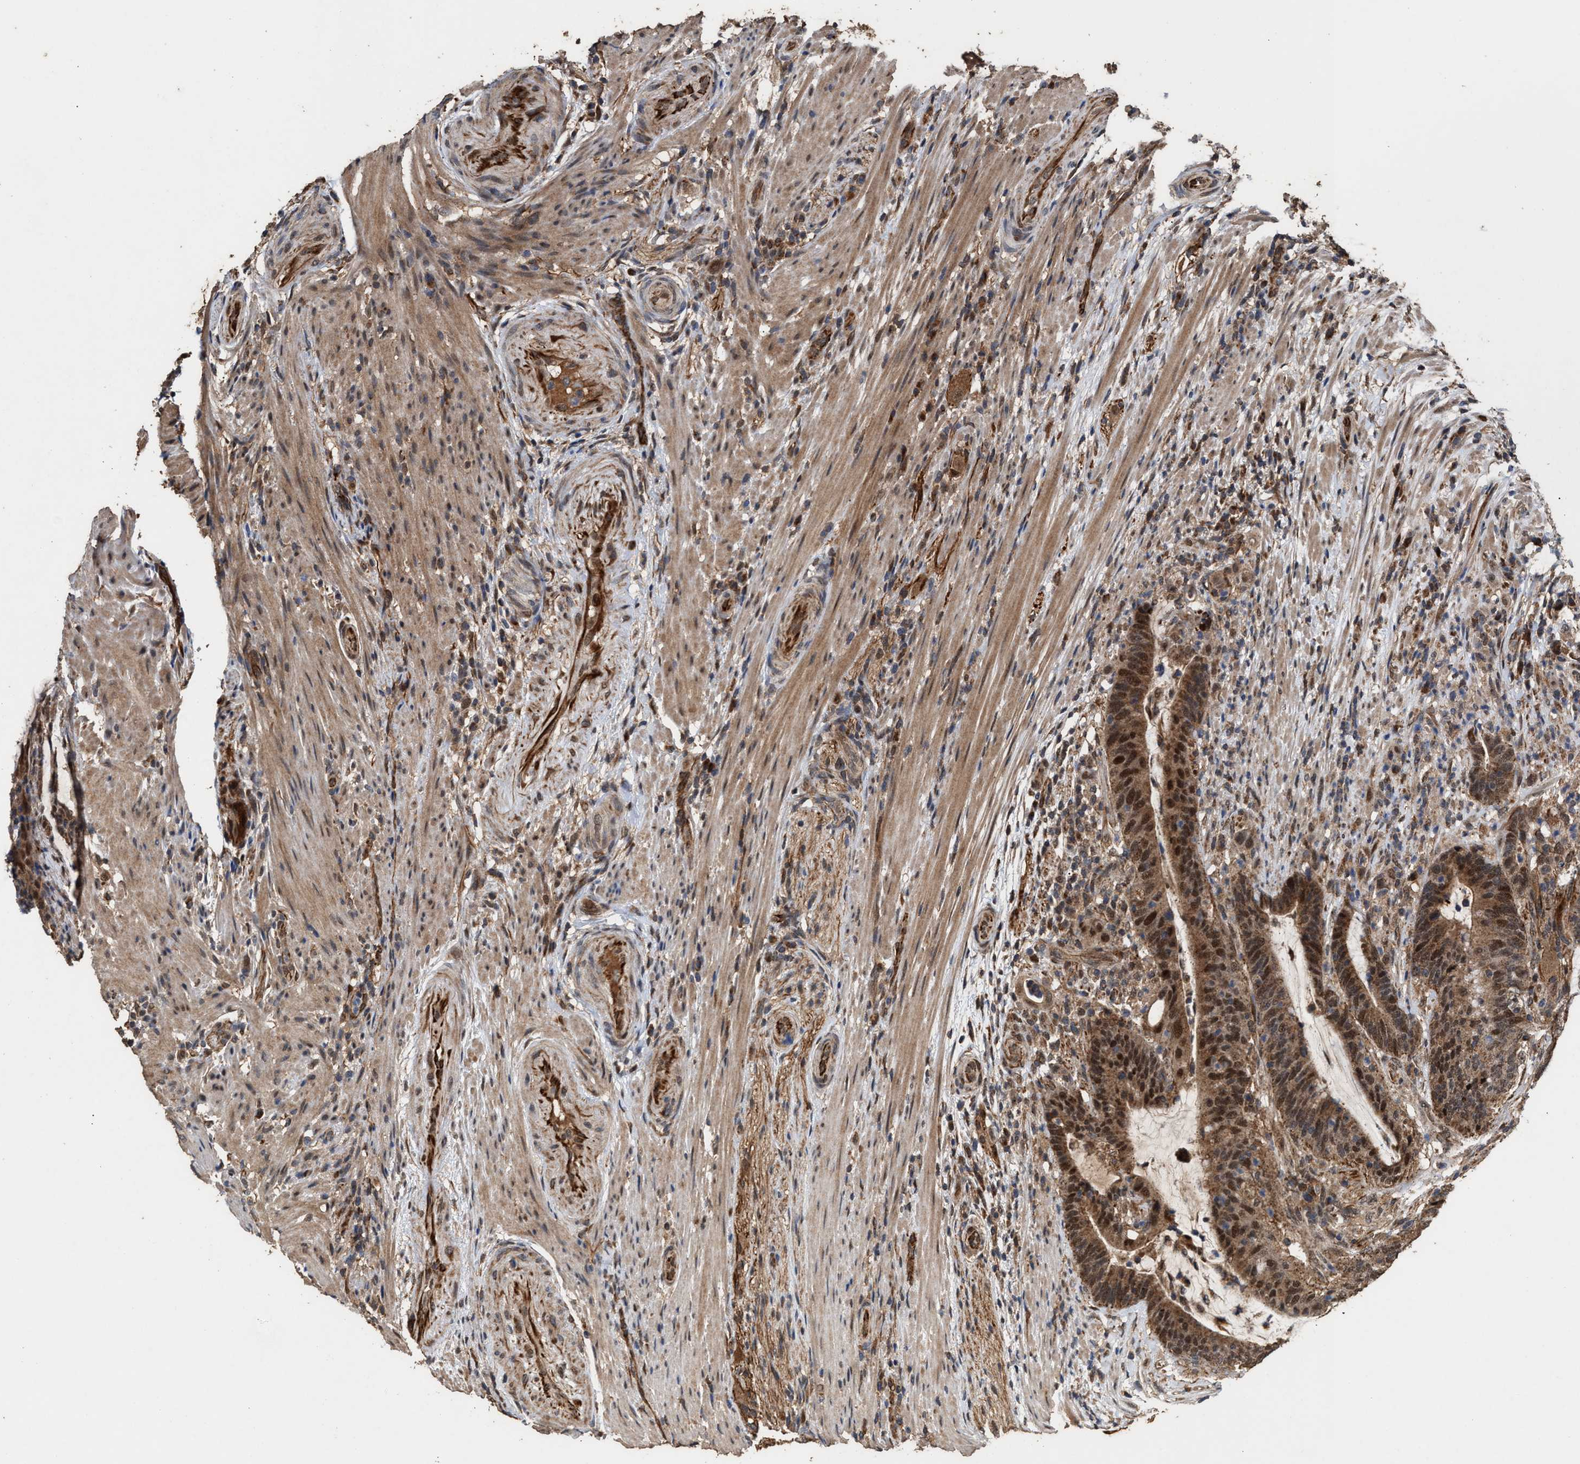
{"staining": {"intensity": "moderate", "quantity": ">75%", "location": "cytoplasmic/membranous,nuclear"}, "tissue": "colorectal cancer", "cell_type": "Tumor cells", "image_type": "cancer", "snomed": [{"axis": "morphology", "description": "Adenocarcinoma, NOS"}, {"axis": "topography", "description": "Colon"}], "caption": "Colorectal cancer stained for a protein shows moderate cytoplasmic/membranous and nuclear positivity in tumor cells.", "gene": "ZNHIT6", "patient": {"sex": "female", "age": 66}}